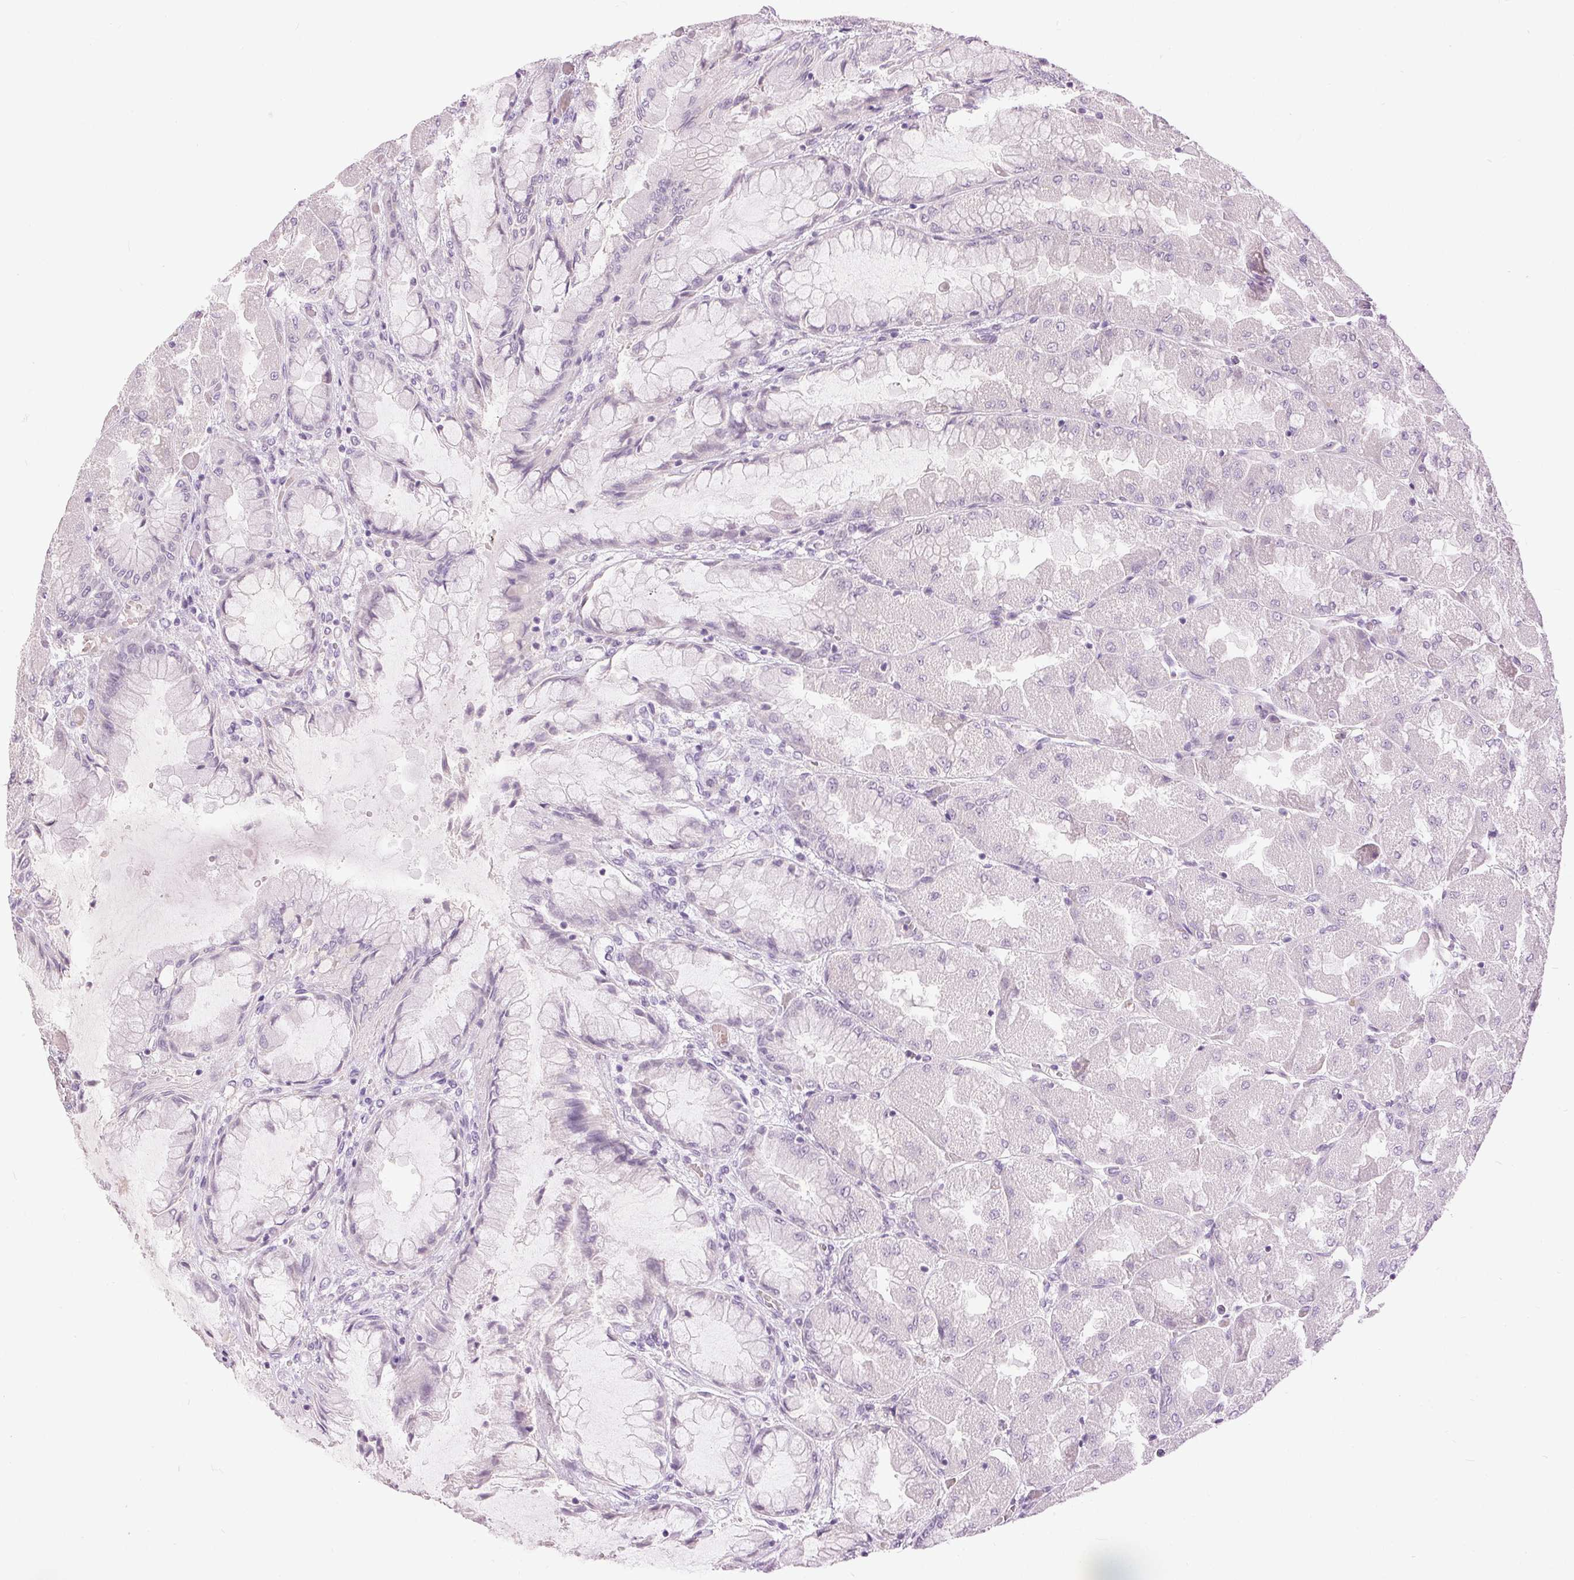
{"staining": {"intensity": "negative", "quantity": "none", "location": "none"}, "tissue": "stomach", "cell_type": "Glandular cells", "image_type": "normal", "snomed": [{"axis": "morphology", "description": "Normal tissue, NOS"}, {"axis": "topography", "description": "Stomach"}], "caption": "High power microscopy photomicrograph of an IHC micrograph of unremarkable stomach, revealing no significant expression in glandular cells.", "gene": "DSG3", "patient": {"sex": "female", "age": 61}}